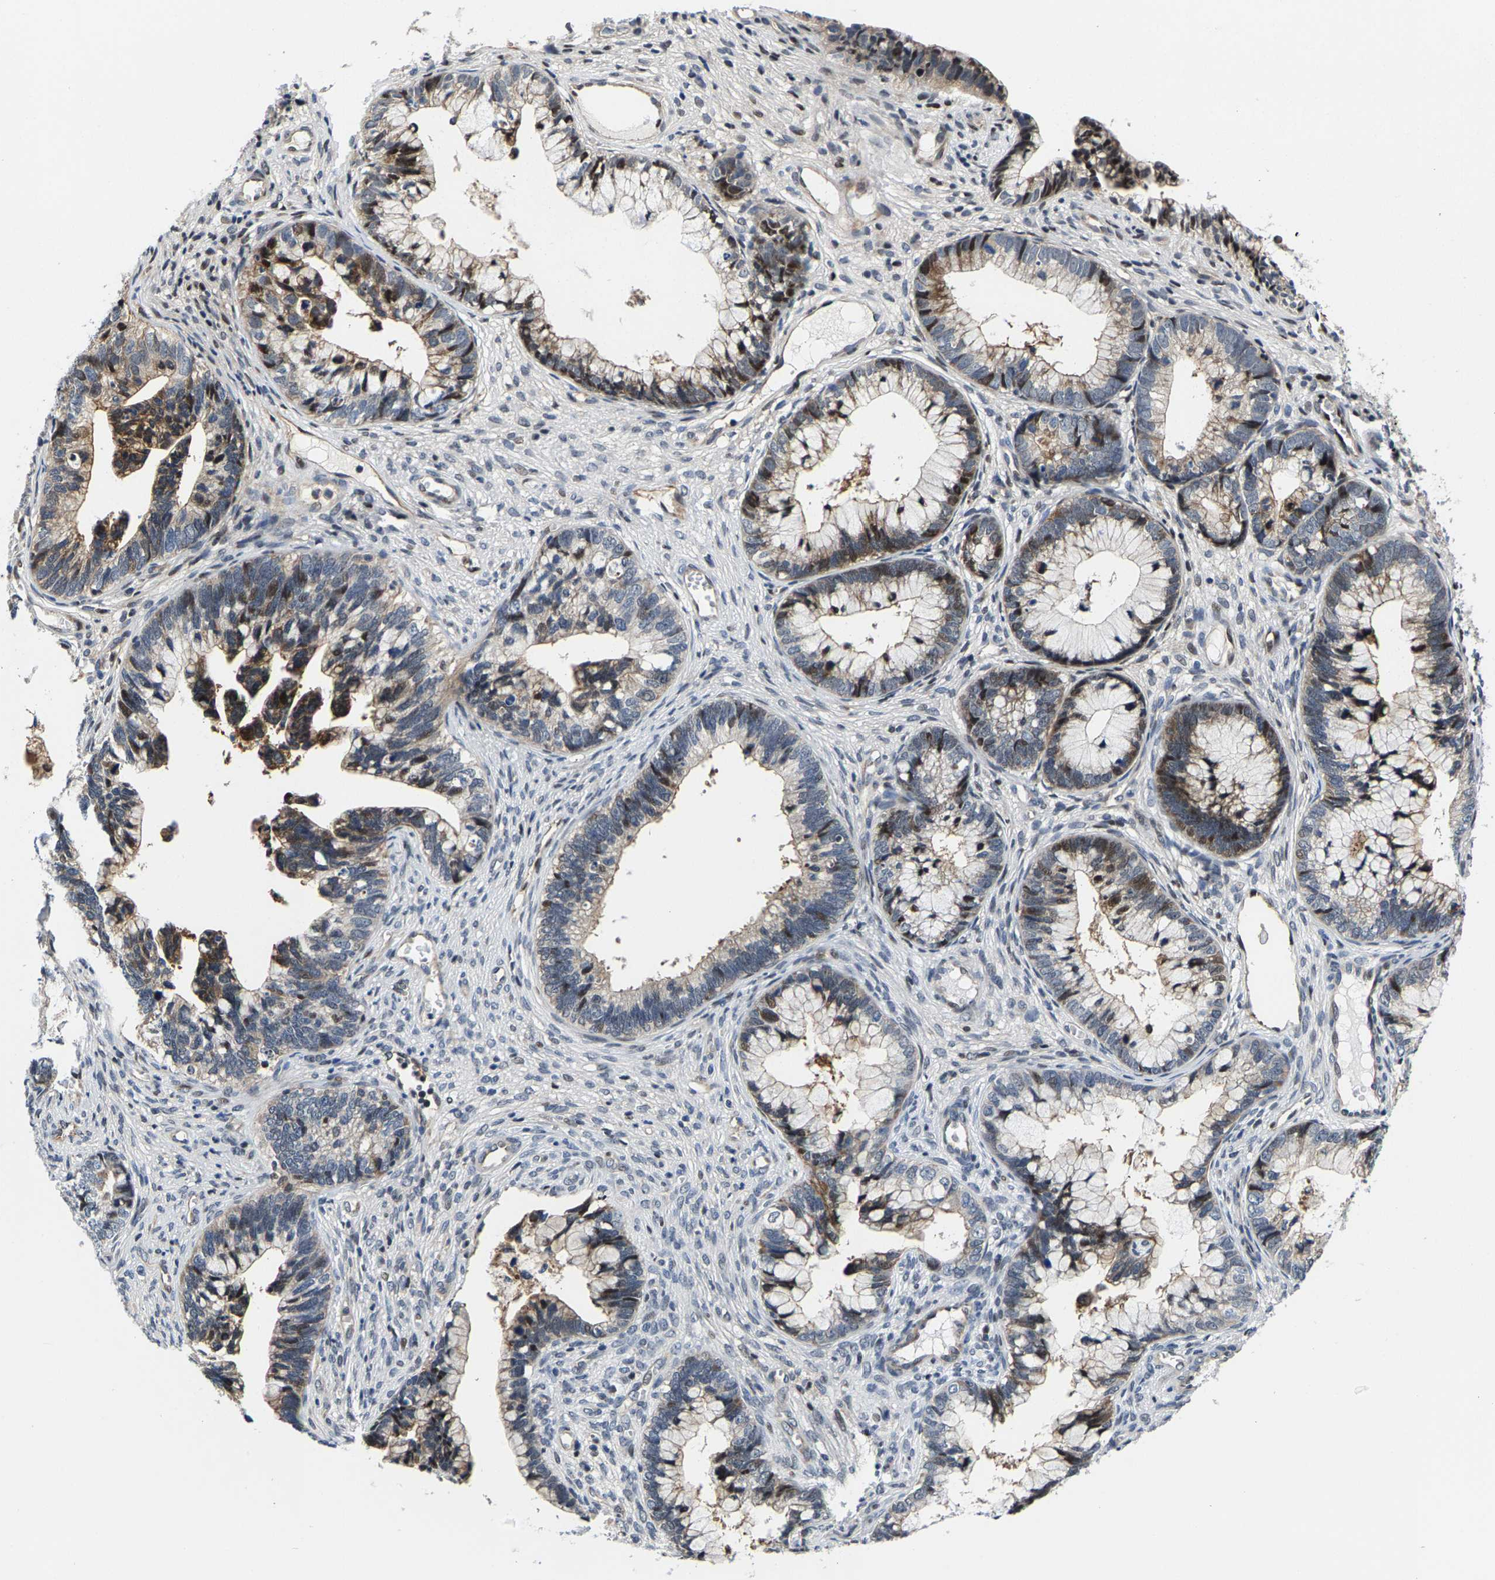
{"staining": {"intensity": "moderate", "quantity": "25%-75%", "location": "cytoplasmic/membranous,nuclear"}, "tissue": "cervical cancer", "cell_type": "Tumor cells", "image_type": "cancer", "snomed": [{"axis": "morphology", "description": "Adenocarcinoma, NOS"}, {"axis": "topography", "description": "Cervix"}], "caption": "Cervical adenocarcinoma stained with a protein marker shows moderate staining in tumor cells.", "gene": "GTPBP10", "patient": {"sex": "female", "age": 44}}